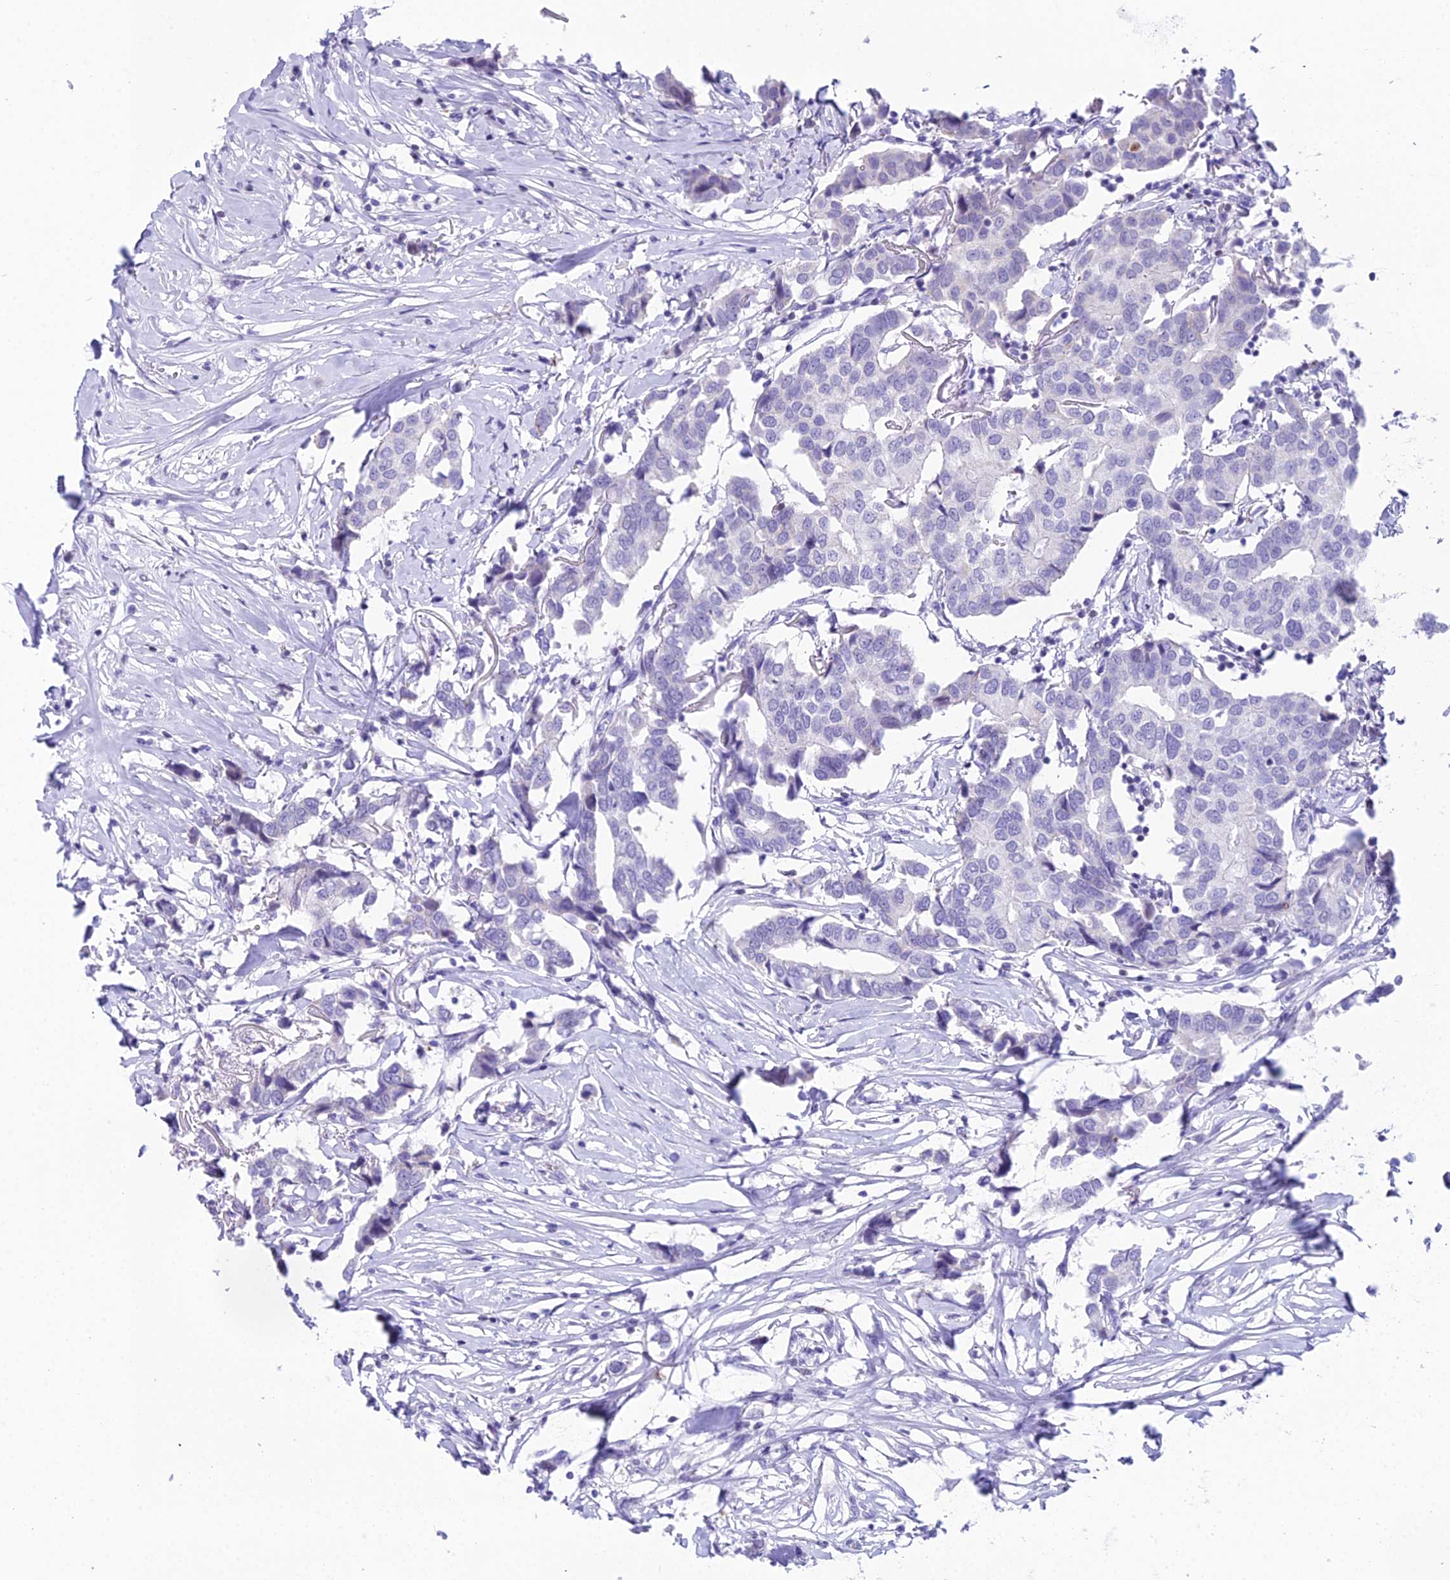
{"staining": {"intensity": "negative", "quantity": "none", "location": "none"}, "tissue": "breast cancer", "cell_type": "Tumor cells", "image_type": "cancer", "snomed": [{"axis": "morphology", "description": "Duct carcinoma"}, {"axis": "topography", "description": "Breast"}], "caption": "IHC image of neoplastic tissue: human breast cancer (infiltrating ductal carcinoma) stained with DAB (3,3'-diaminobenzidine) shows no significant protein expression in tumor cells.", "gene": "CC2D2A", "patient": {"sex": "female", "age": 80}}